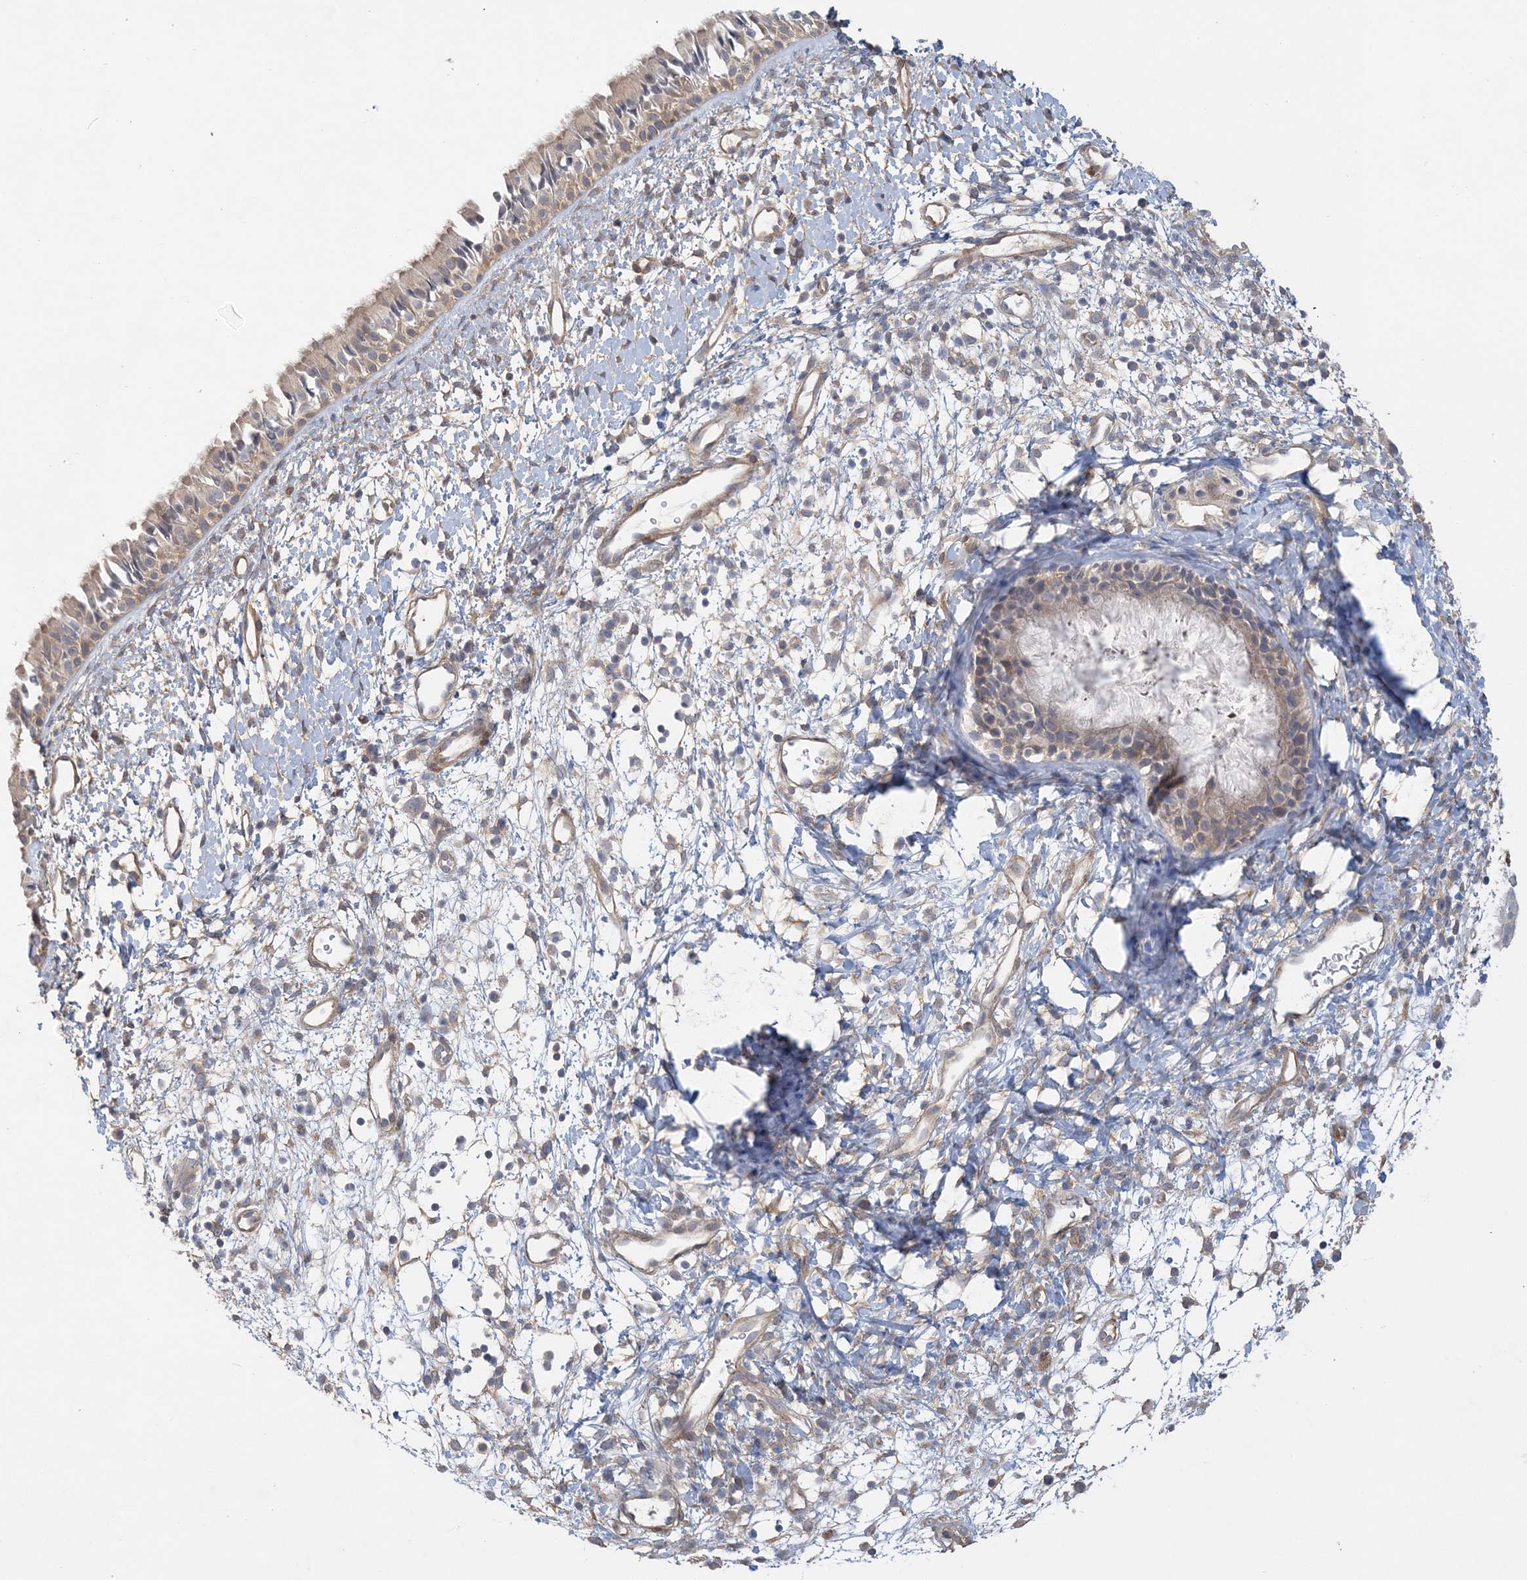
{"staining": {"intensity": "weak", "quantity": ">75%", "location": "cytoplasmic/membranous"}, "tissue": "nasopharynx", "cell_type": "Respiratory epithelial cells", "image_type": "normal", "snomed": [{"axis": "morphology", "description": "Normal tissue, NOS"}, {"axis": "topography", "description": "Nasopharynx"}], "caption": "Respiratory epithelial cells exhibit low levels of weak cytoplasmic/membranous staining in about >75% of cells in benign human nasopharynx.", "gene": "MAP4K5", "patient": {"sex": "male", "age": 22}}